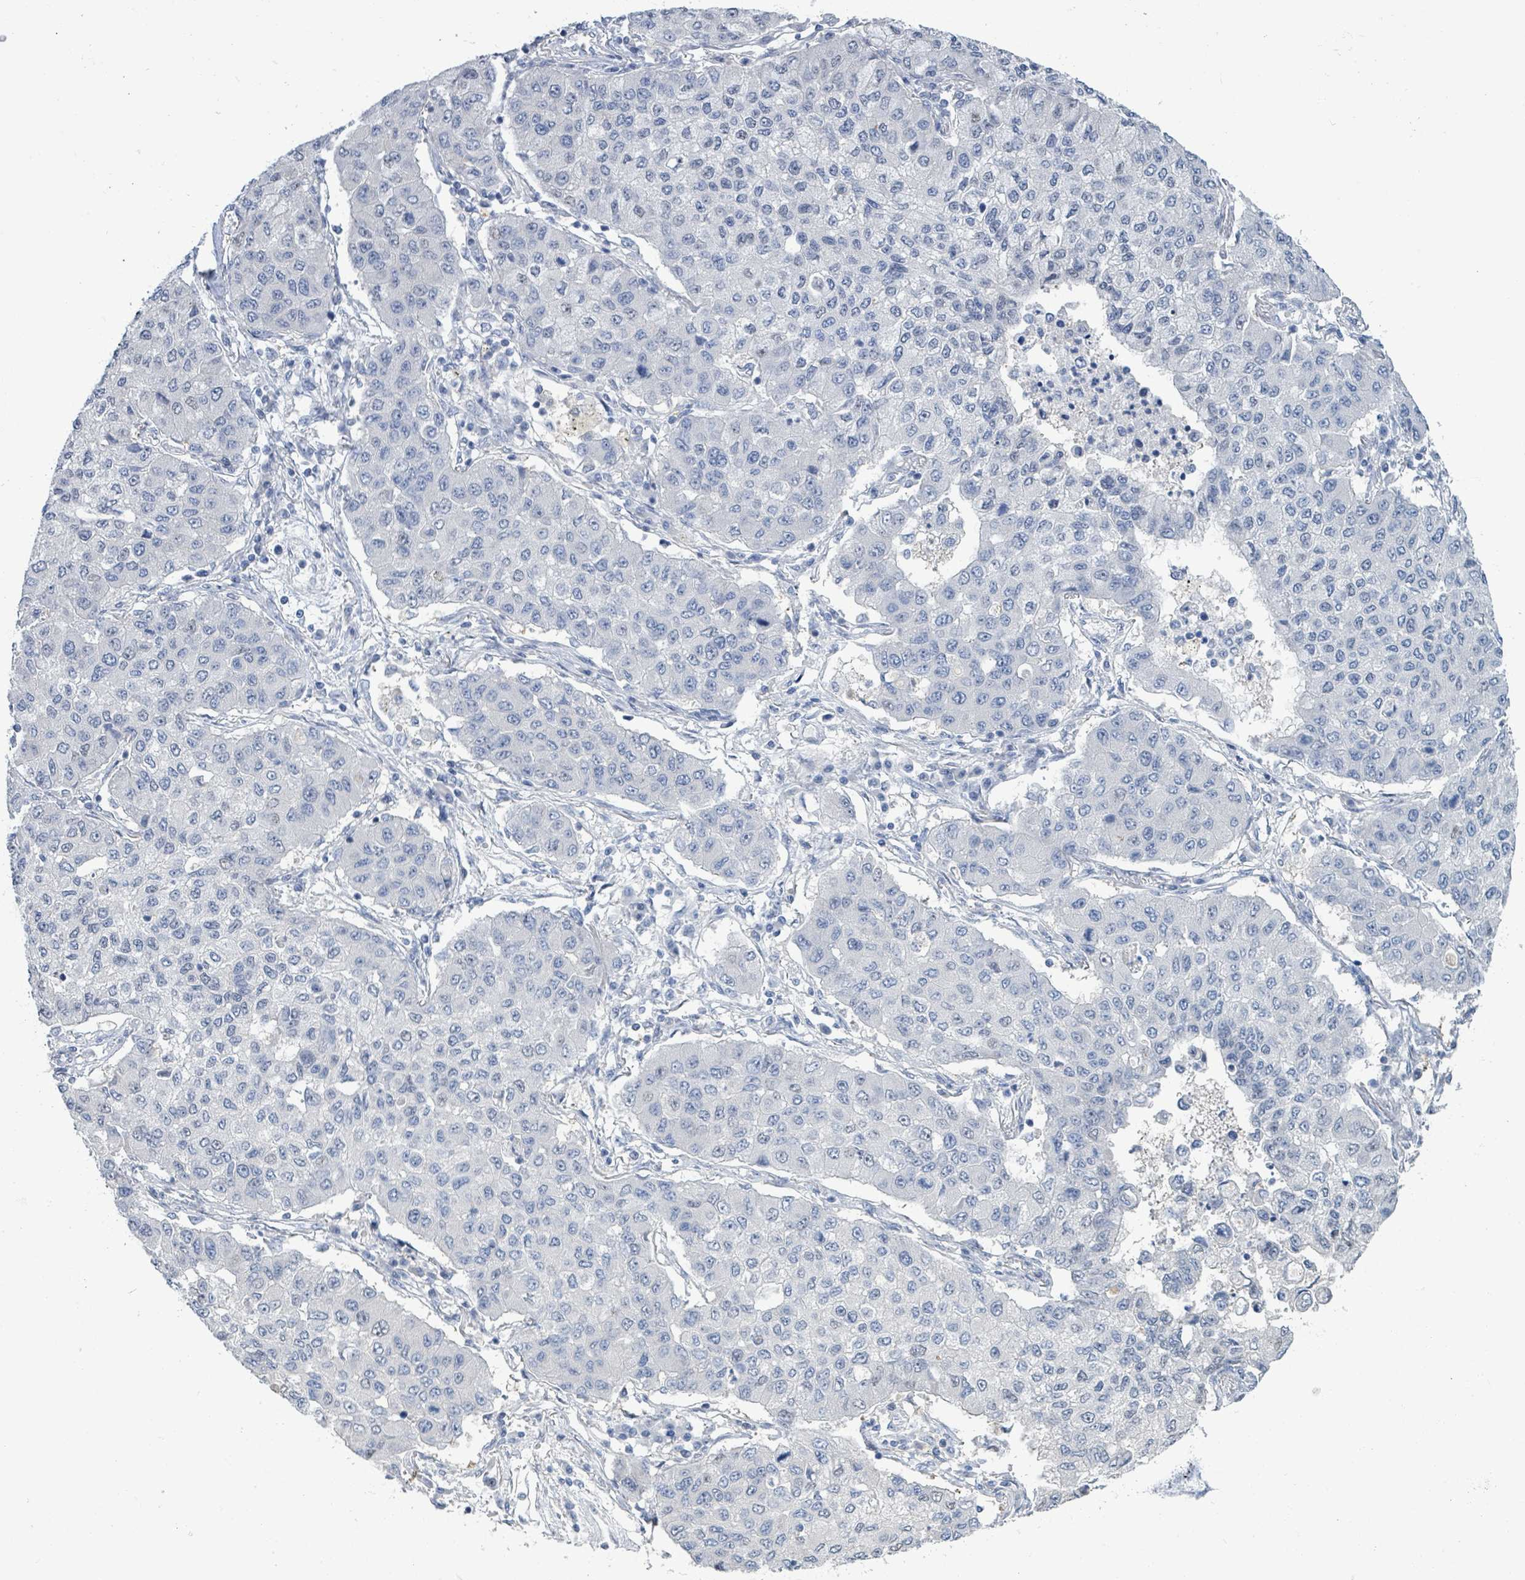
{"staining": {"intensity": "negative", "quantity": "none", "location": "none"}, "tissue": "lung cancer", "cell_type": "Tumor cells", "image_type": "cancer", "snomed": [{"axis": "morphology", "description": "Squamous cell carcinoma, NOS"}, {"axis": "topography", "description": "Lung"}], "caption": "DAB immunohistochemical staining of lung squamous cell carcinoma exhibits no significant expression in tumor cells. (DAB (3,3'-diaminobenzidine) IHC with hematoxylin counter stain).", "gene": "DGKZ", "patient": {"sex": "male", "age": 74}}